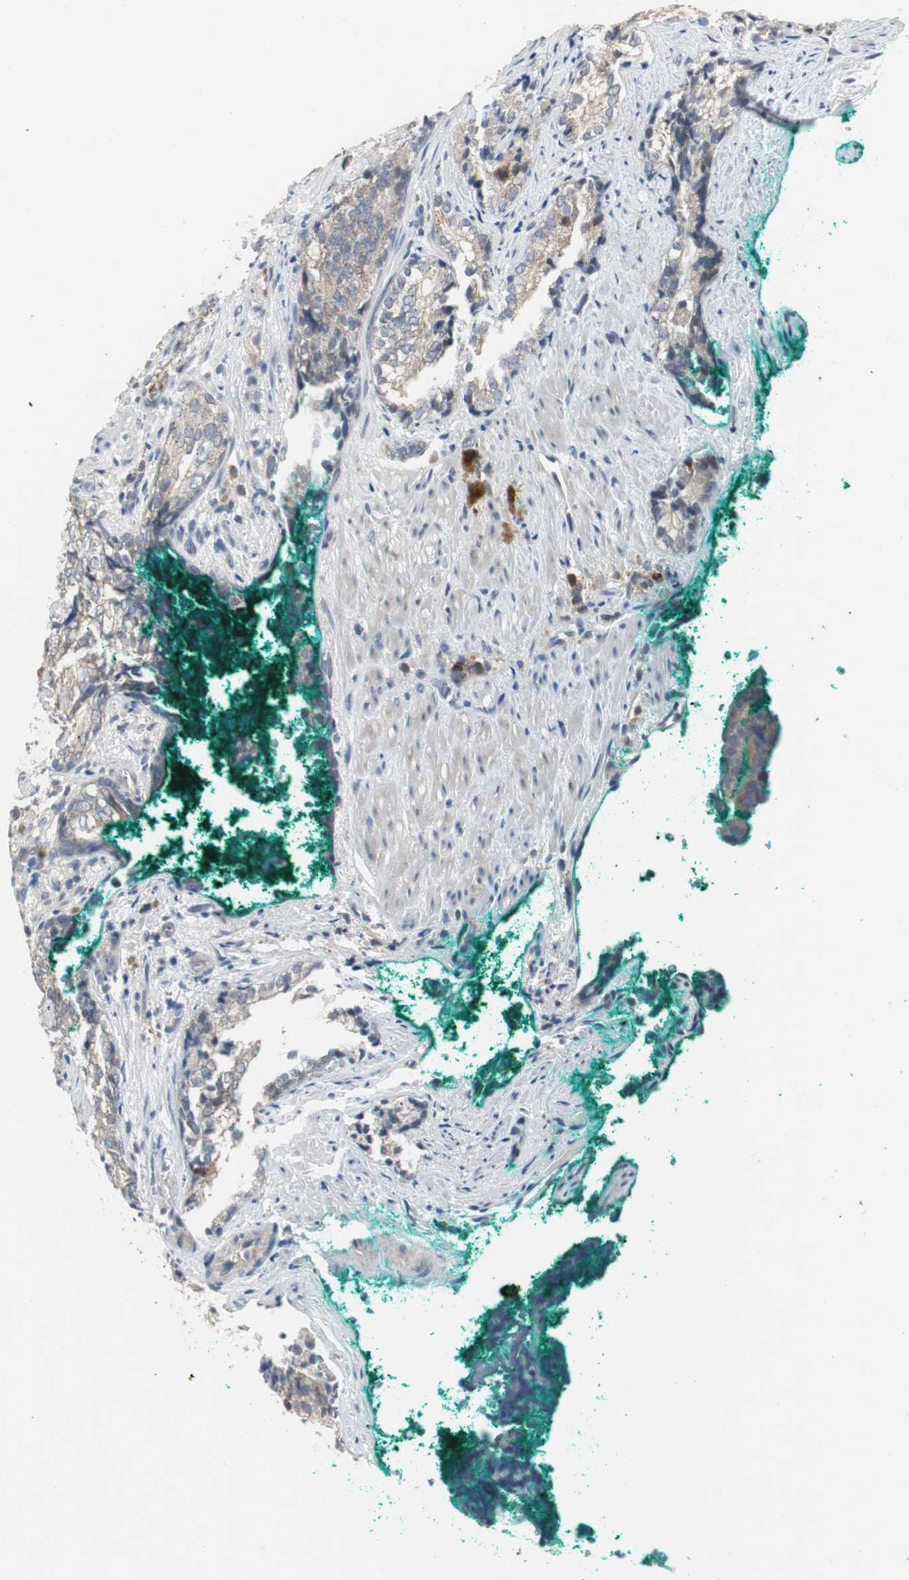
{"staining": {"intensity": "weak", "quantity": ">75%", "location": "cytoplasmic/membranous"}, "tissue": "prostate cancer", "cell_type": "Tumor cells", "image_type": "cancer", "snomed": [{"axis": "morphology", "description": "Adenocarcinoma, High grade"}, {"axis": "topography", "description": "Prostate"}], "caption": "Weak cytoplasmic/membranous staining is appreciated in approximately >75% of tumor cells in prostate cancer (high-grade adenocarcinoma). (DAB IHC, brown staining for protein, blue staining for nuclei).", "gene": "MYT1", "patient": {"sex": "male", "age": 66}}